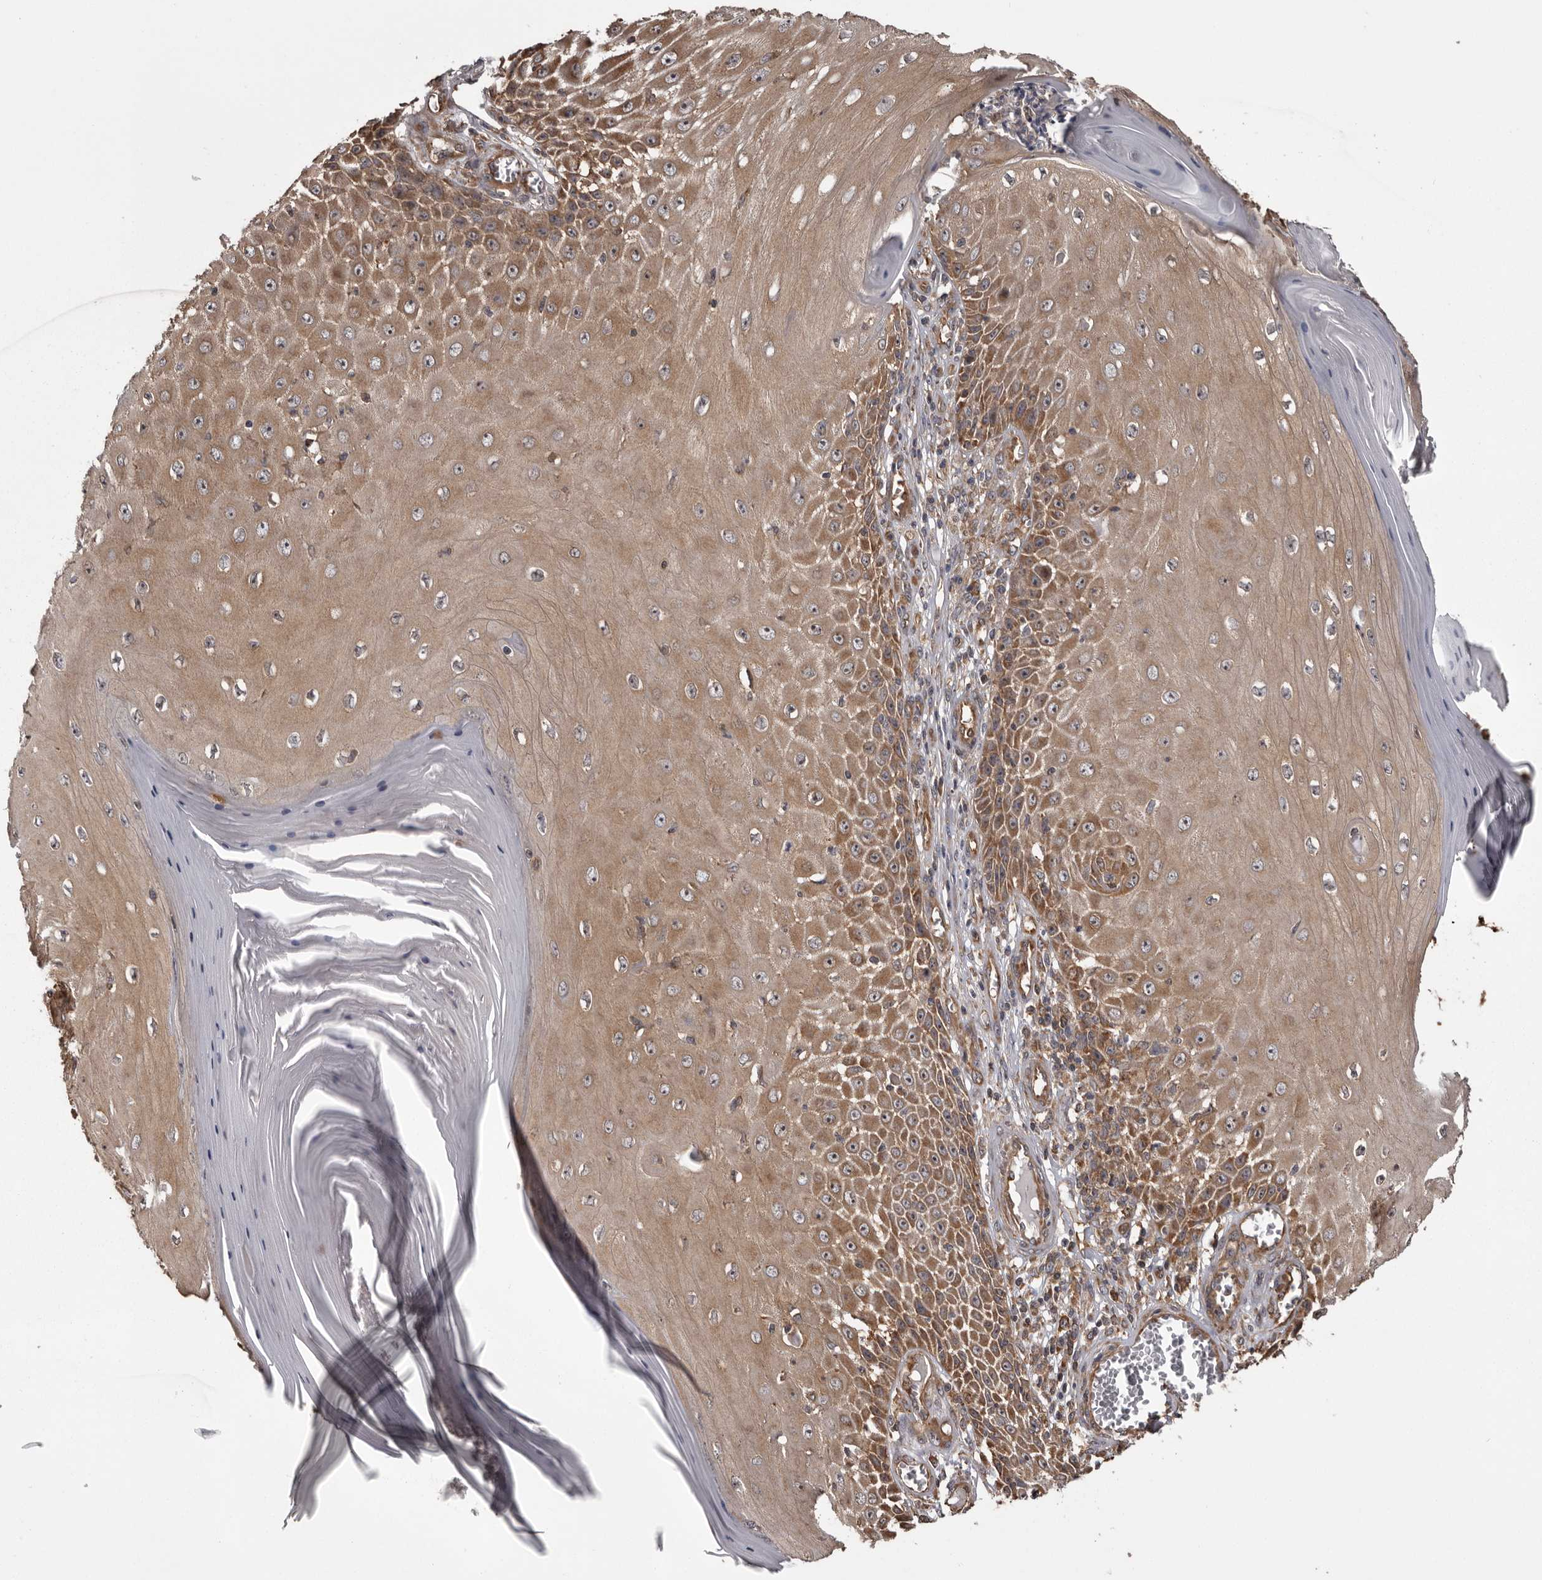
{"staining": {"intensity": "moderate", "quantity": ">75%", "location": "cytoplasmic/membranous"}, "tissue": "skin cancer", "cell_type": "Tumor cells", "image_type": "cancer", "snomed": [{"axis": "morphology", "description": "Squamous cell carcinoma, NOS"}, {"axis": "topography", "description": "Skin"}], "caption": "Skin cancer was stained to show a protein in brown. There is medium levels of moderate cytoplasmic/membranous staining in about >75% of tumor cells.", "gene": "DARS1", "patient": {"sex": "female", "age": 73}}